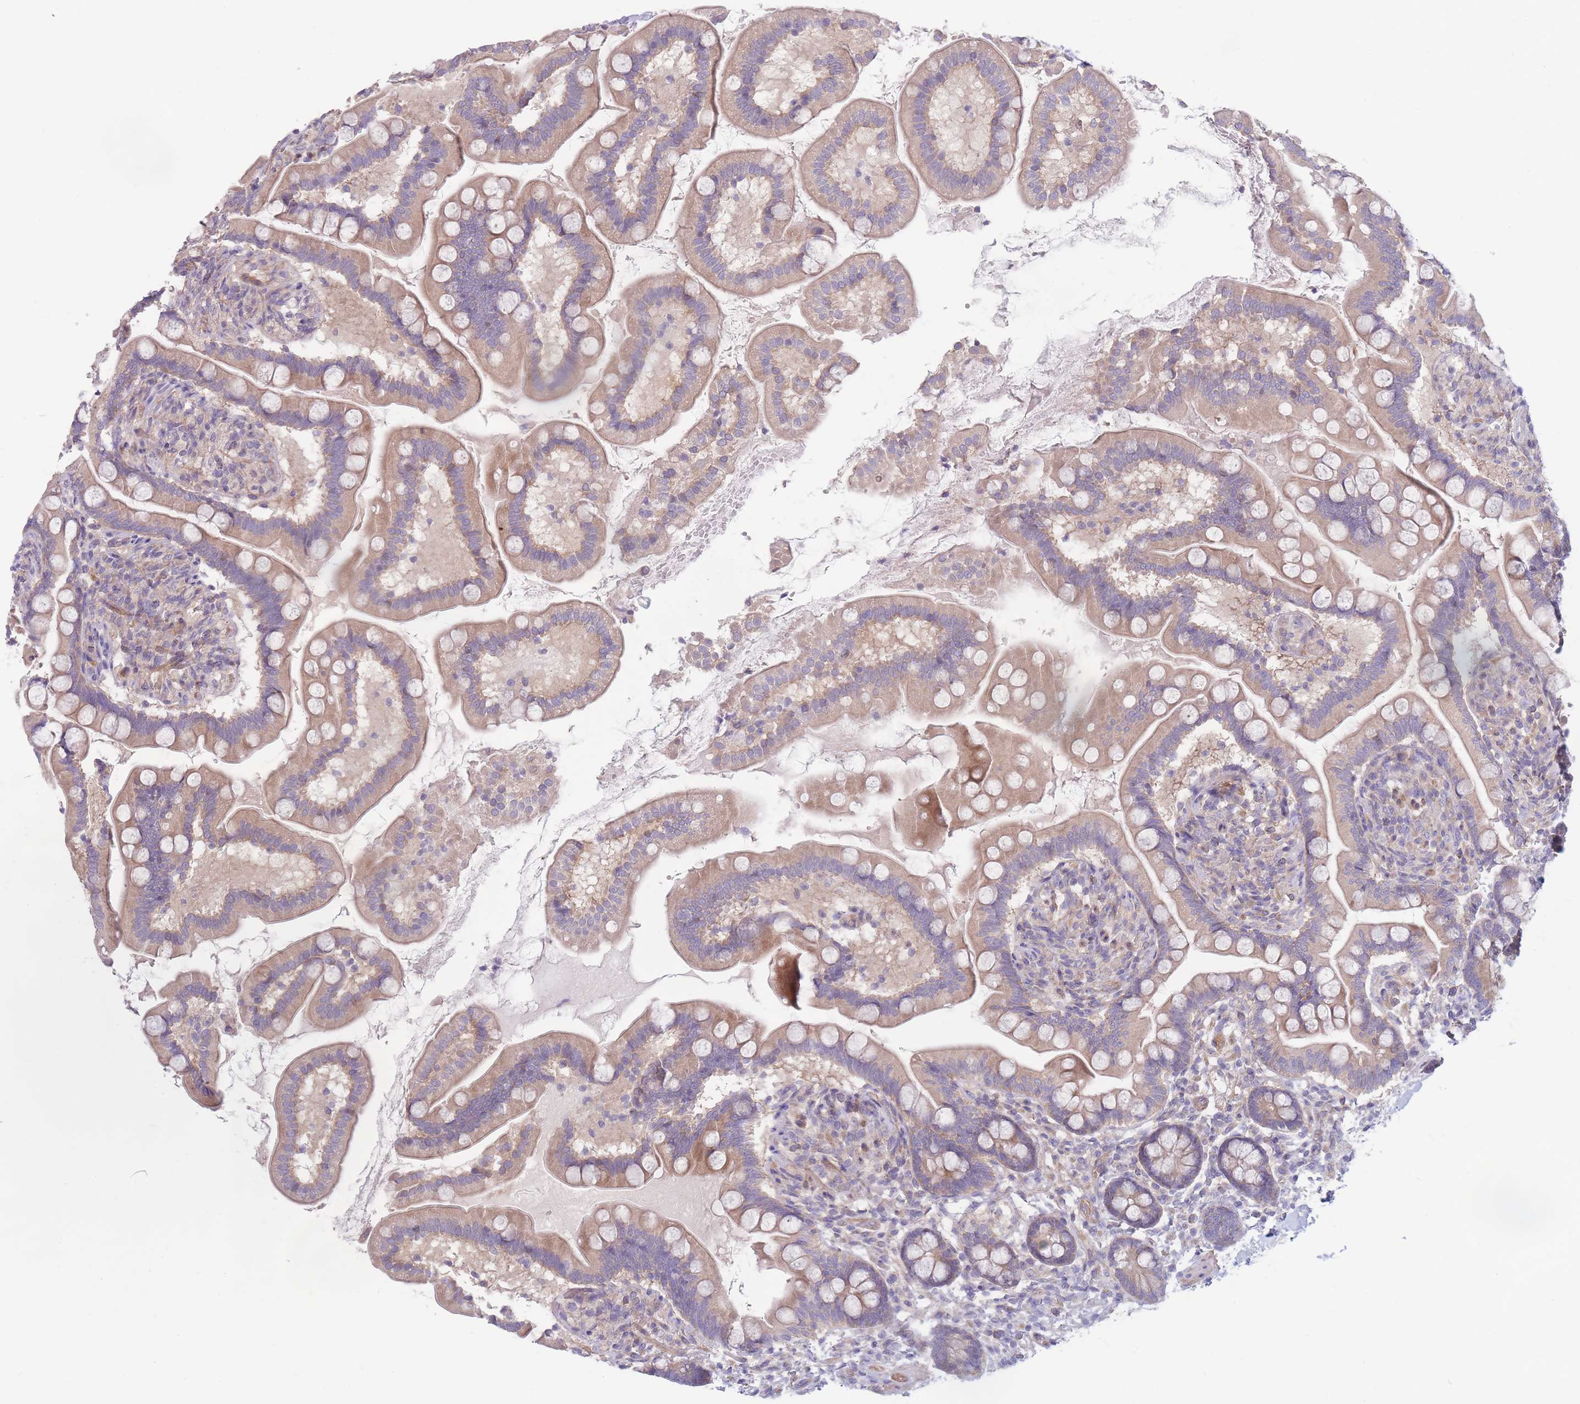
{"staining": {"intensity": "moderate", "quantity": ">75%", "location": "cytoplasmic/membranous"}, "tissue": "small intestine", "cell_type": "Glandular cells", "image_type": "normal", "snomed": [{"axis": "morphology", "description": "Normal tissue, NOS"}, {"axis": "topography", "description": "Small intestine"}], "caption": "IHC (DAB (3,3'-diaminobenzidine)) staining of unremarkable small intestine shows moderate cytoplasmic/membranous protein expression in approximately >75% of glandular cells. (DAB IHC, brown staining for protein, blue staining for nuclei).", "gene": "PNPLA5", "patient": {"sex": "female", "age": 64}}